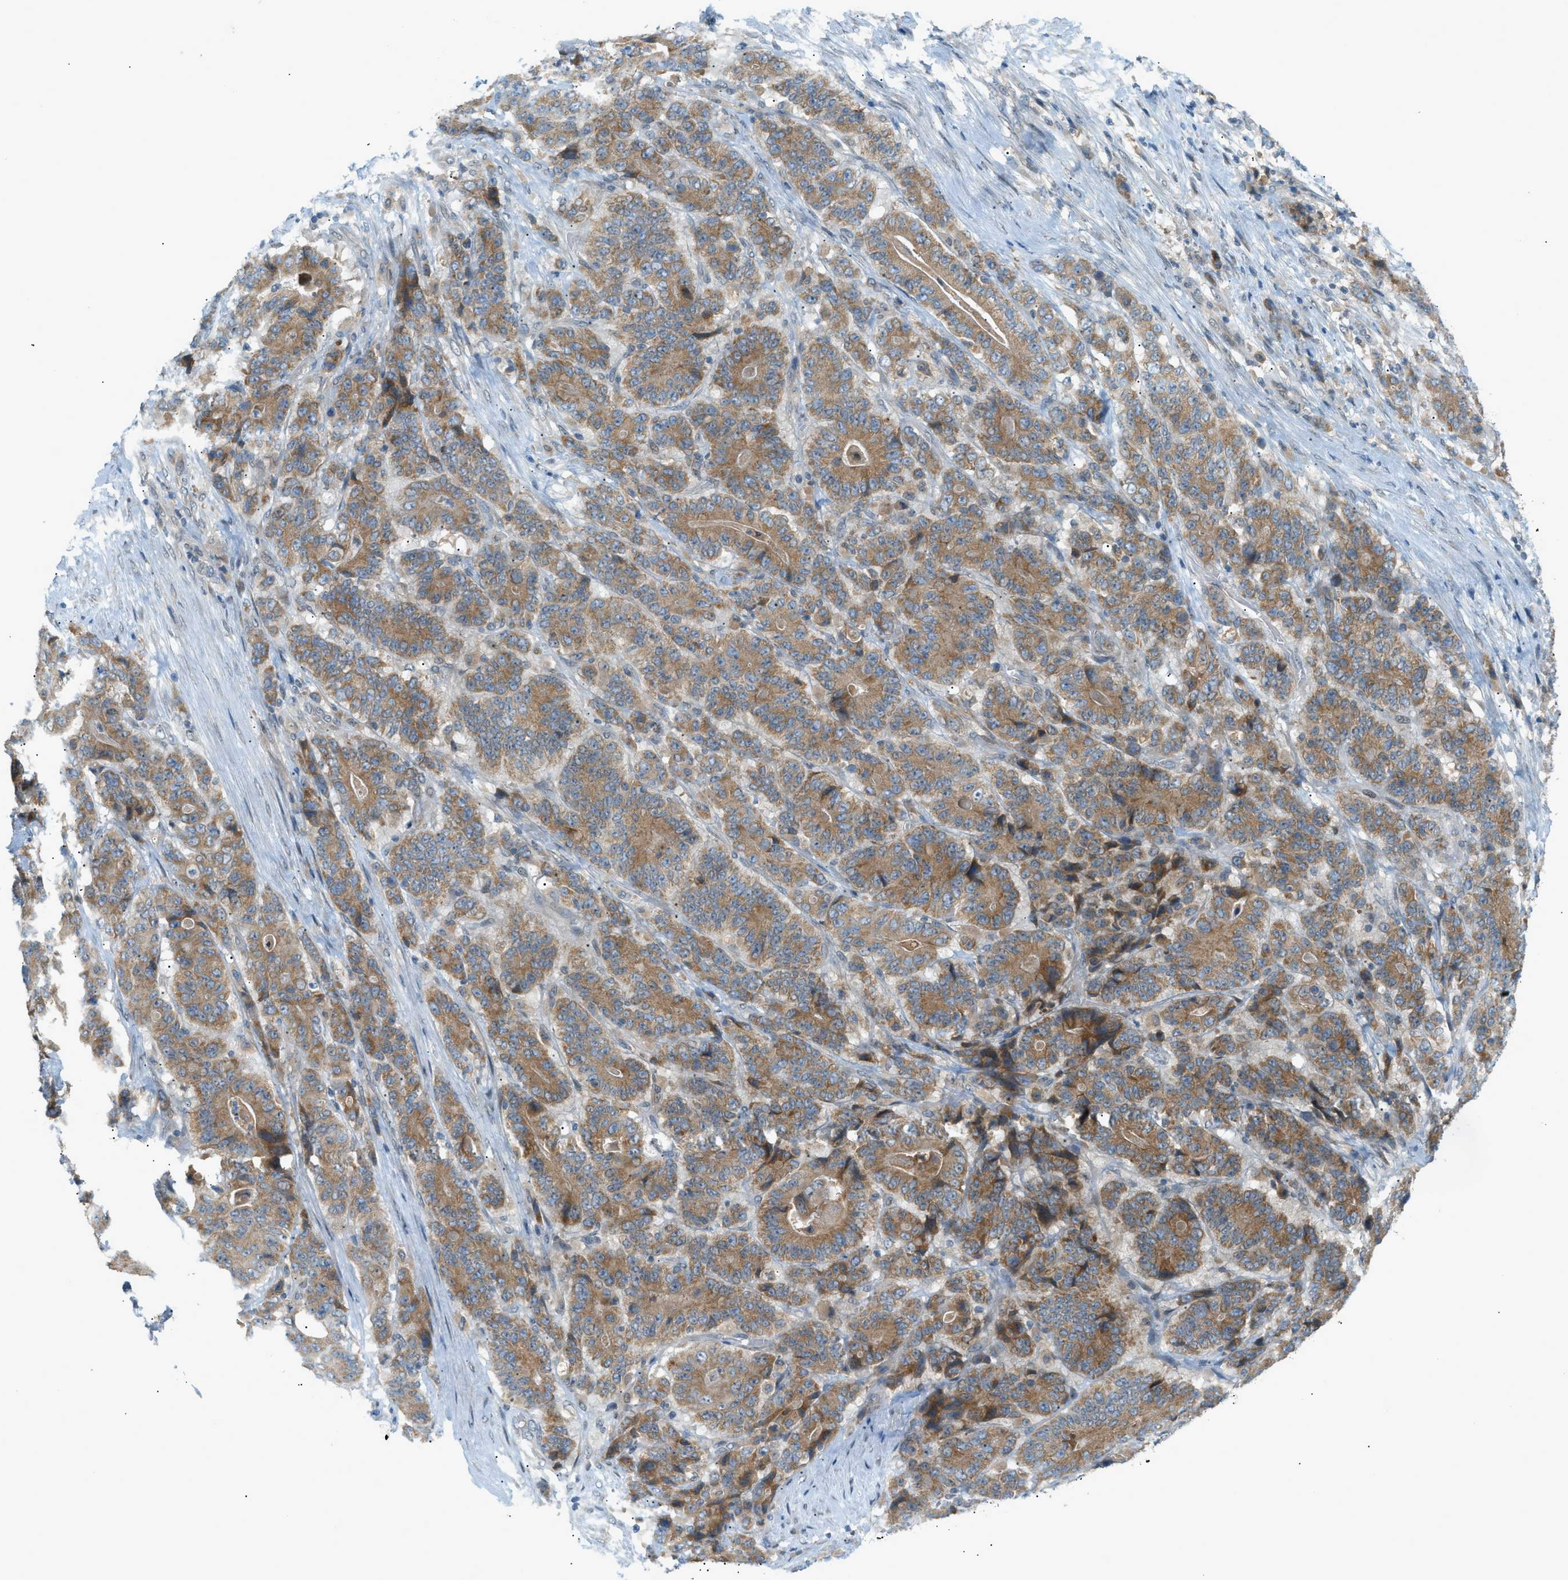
{"staining": {"intensity": "moderate", "quantity": ">75%", "location": "cytoplasmic/membranous"}, "tissue": "stomach cancer", "cell_type": "Tumor cells", "image_type": "cancer", "snomed": [{"axis": "morphology", "description": "Adenocarcinoma, NOS"}, {"axis": "topography", "description": "Stomach"}], "caption": "Immunohistochemical staining of stomach adenocarcinoma shows medium levels of moderate cytoplasmic/membranous protein positivity in about >75% of tumor cells.", "gene": "DYRK1A", "patient": {"sex": "female", "age": 73}}